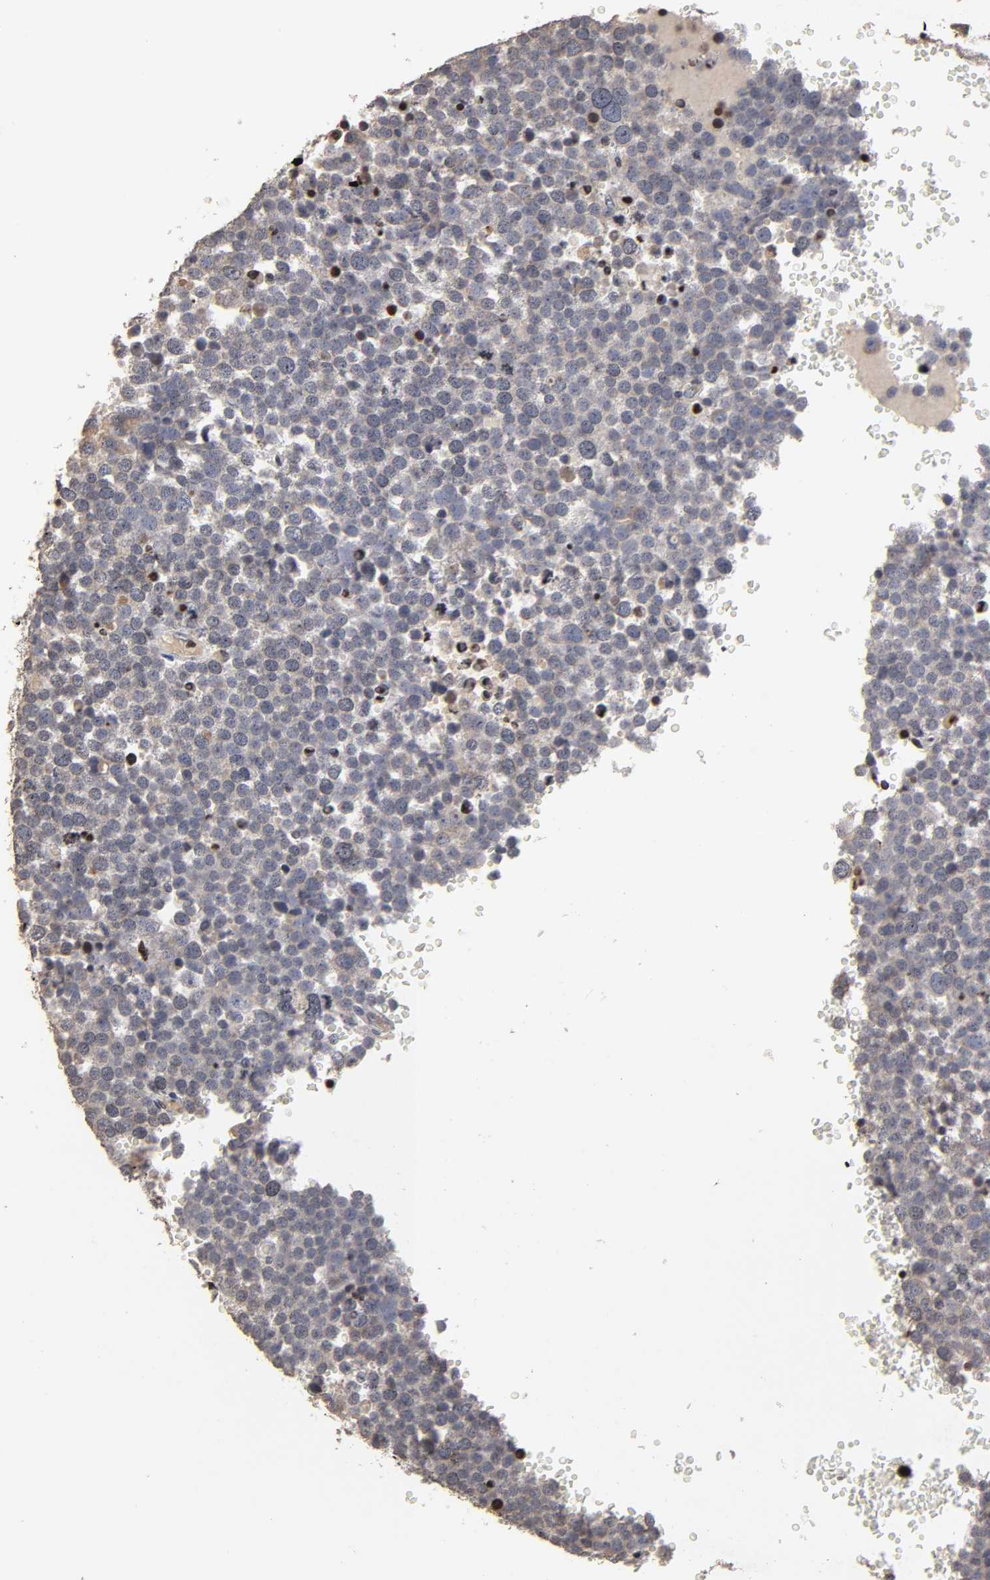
{"staining": {"intensity": "weak", "quantity": "<25%", "location": "cytoplasmic/membranous"}, "tissue": "testis cancer", "cell_type": "Tumor cells", "image_type": "cancer", "snomed": [{"axis": "morphology", "description": "Seminoma, NOS"}, {"axis": "topography", "description": "Testis"}], "caption": "Testis cancer (seminoma) was stained to show a protein in brown. There is no significant staining in tumor cells.", "gene": "ZNF473", "patient": {"sex": "male", "age": 71}}